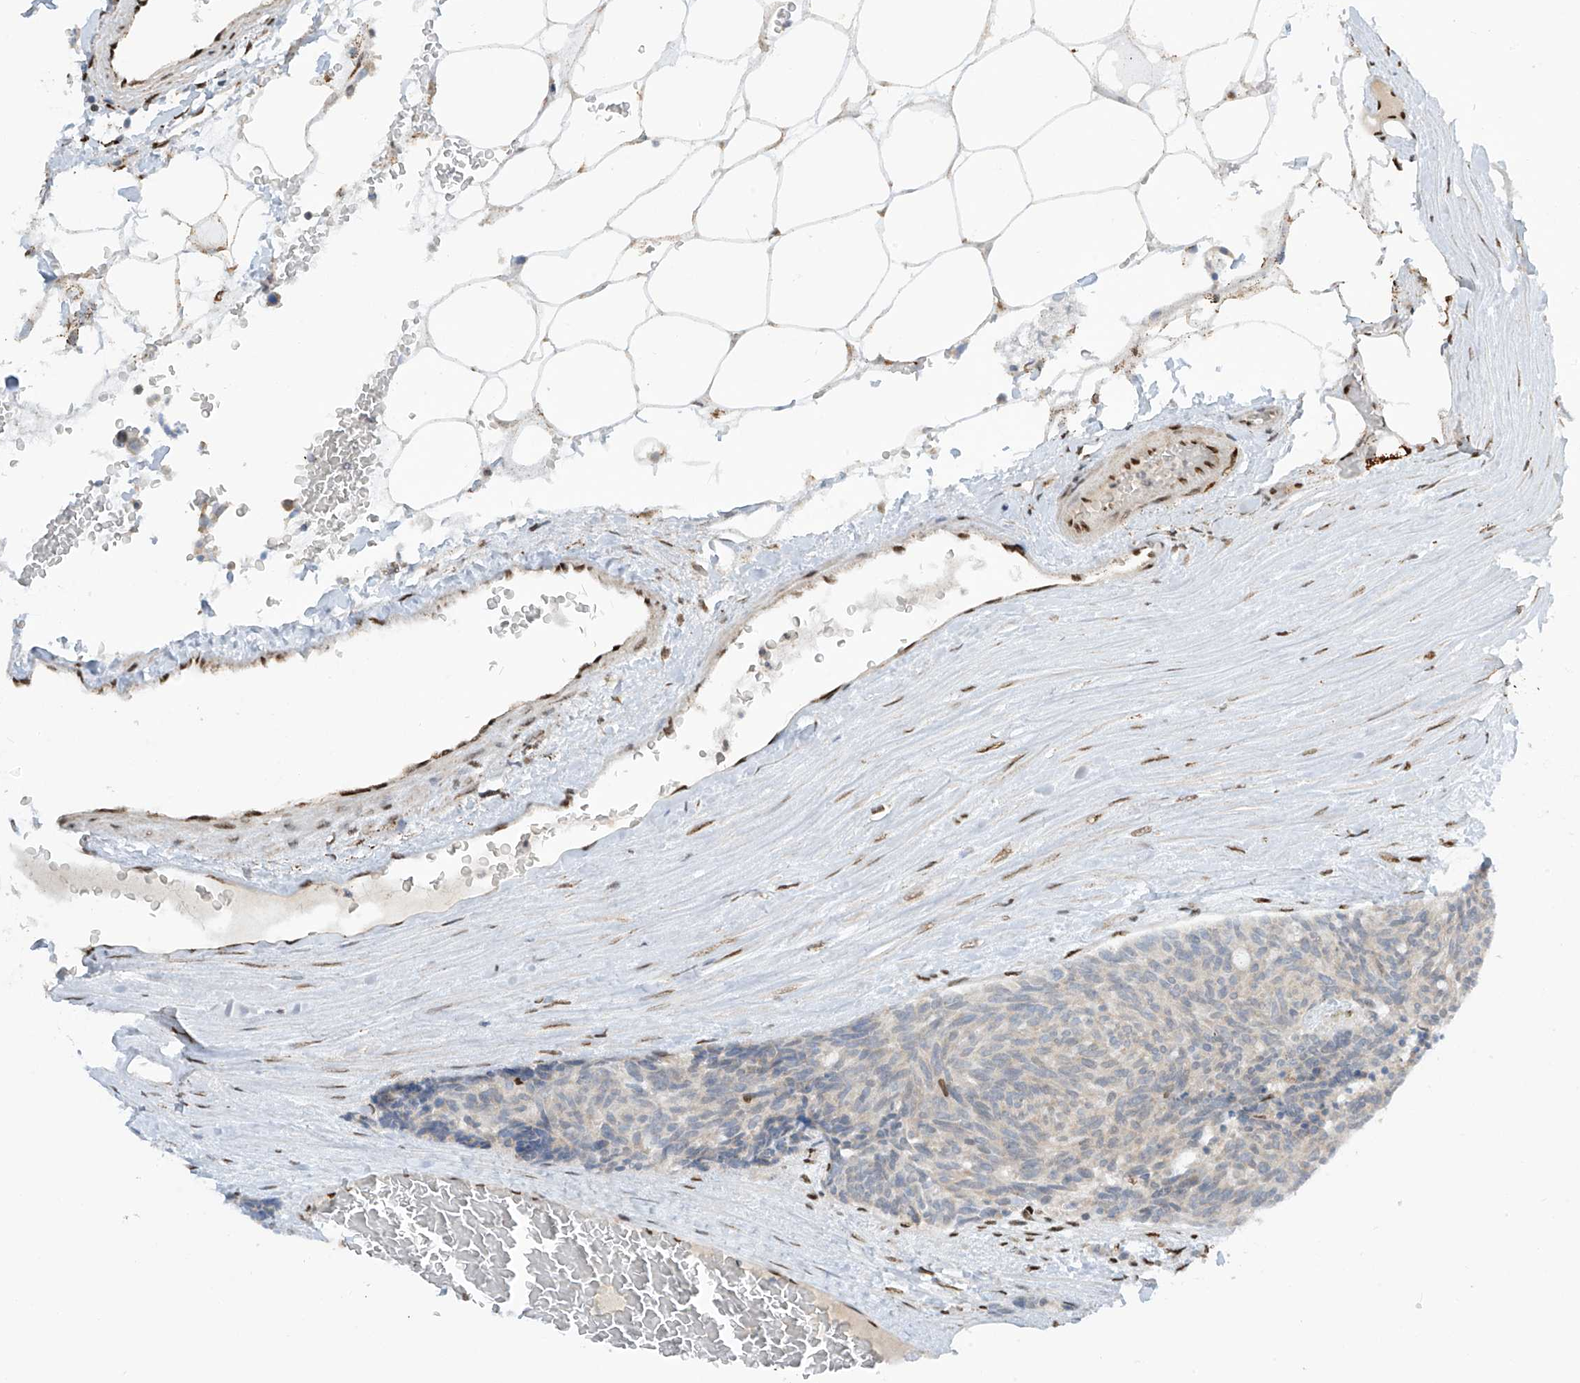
{"staining": {"intensity": "negative", "quantity": "none", "location": "none"}, "tissue": "carcinoid", "cell_type": "Tumor cells", "image_type": "cancer", "snomed": [{"axis": "morphology", "description": "Carcinoid, malignant, NOS"}, {"axis": "topography", "description": "Pancreas"}], "caption": "Image shows no significant protein expression in tumor cells of carcinoid (malignant). (Stains: DAB immunohistochemistry (IHC) with hematoxylin counter stain, Microscopy: brightfield microscopy at high magnification).", "gene": "PM20D2", "patient": {"sex": "female", "age": 54}}